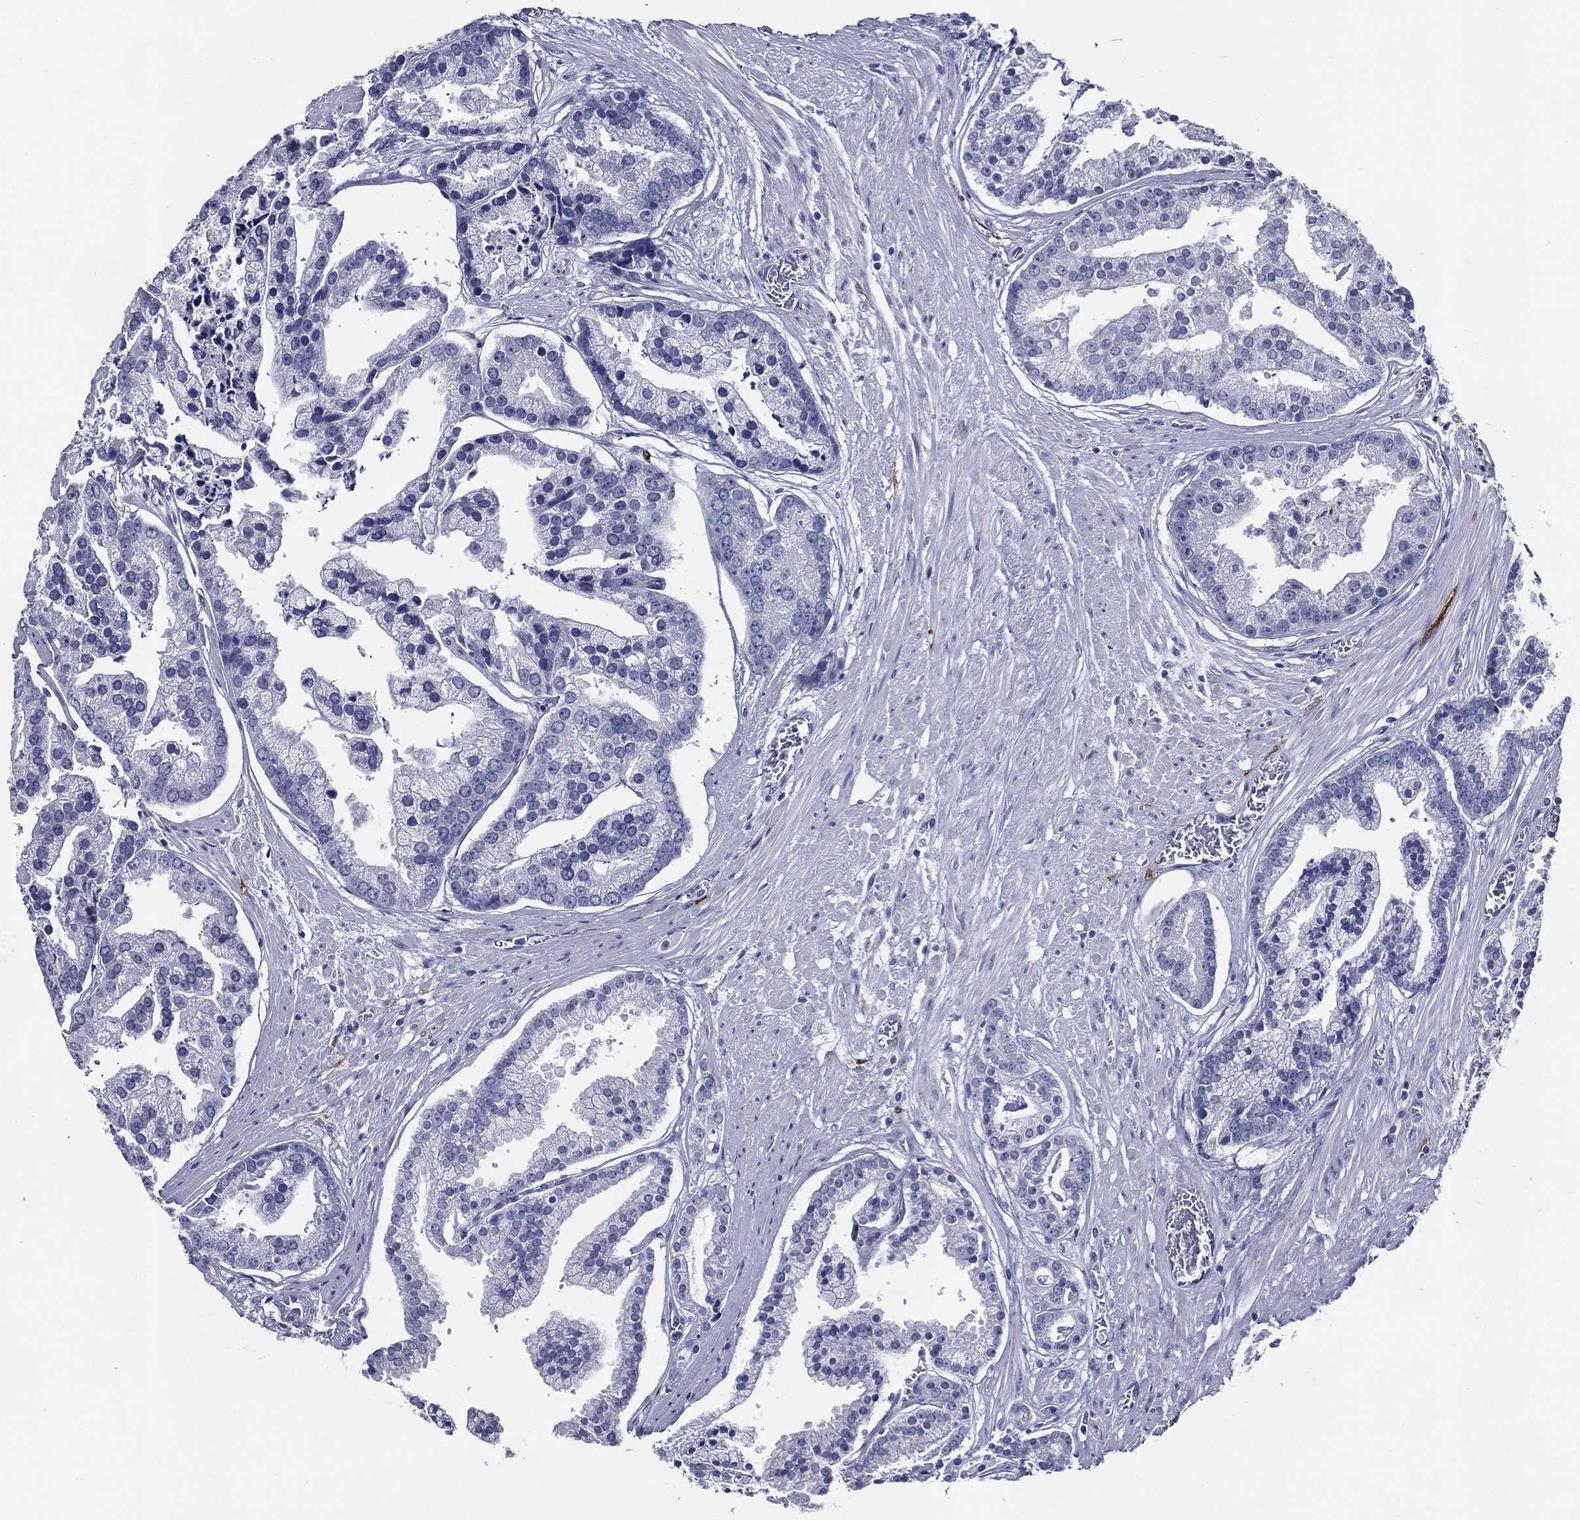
{"staining": {"intensity": "negative", "quantity": "none", "location": "none"}, "tissue": "prostate cancer", "cell_type": "Tumor cells", "image_type": "cancer", "snomed": [{"axis": "morphology", "description": "Adenocarcinoma, NOS"}, {"axis": "topography", "description": "Prostate and seminal vesicle, NOS"}, {"axis": "topography", "description": "Prostate"}], "caption": "The IHC micrograph has no significant positivity in tumor cells of prostate adenocarcinoma tissue. Brightfield microscopy of immunohistochemistry stained with DAB (3,3'-diaminobenzidine) (brown) and hematoxylin (blue), captured at high magnification.", "gene": "ACE2", "patient": {"sex": "male", "age": 44}}